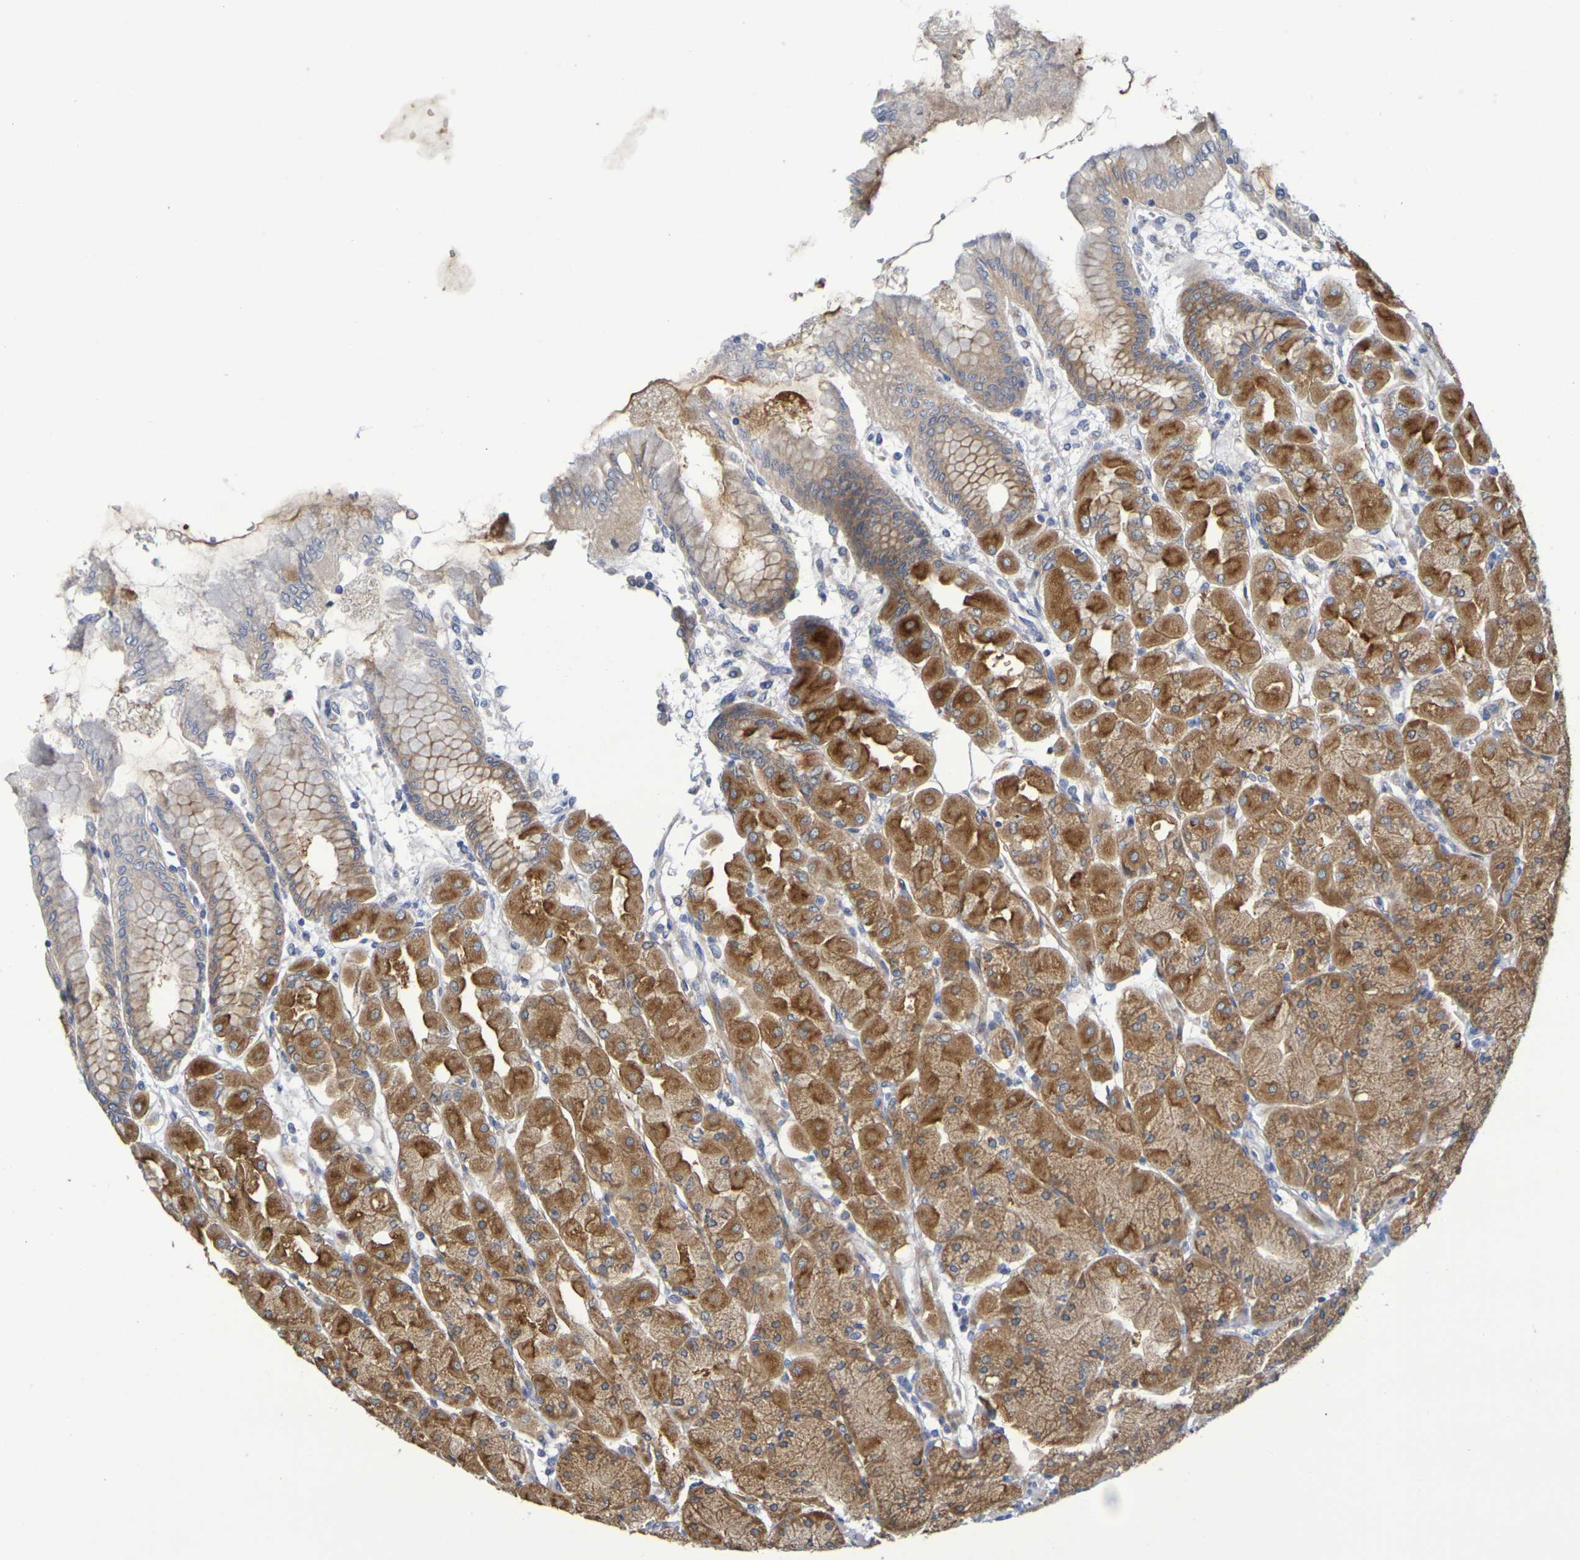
{"staining": {"intensity": "moderate", "quantity": ">75%", "location": "cytoplasmic/membranous"}, "tissue": "stomach", "cell_type": "Glandular cells", "image_type": "normal", "snomed": [{"axis": "morphology", "description": "Normal tissue, NOS"}, {"axis": "topography", "description": "Stomach, upper"}], "caption": "High-power microscopy captured an IHC photomicrograph of unremarkable stomach, revealing moderate cytoplasmic/membranous positivity in approximately >75% of glandular cells. (Stains: DAB (3,3'-diaminobenzidine) in brown, nuclei in blue, Microscopy: brightfield microscopy at high magnification).", "gene": "SDC4", "patient": {"sex": "female", "age": 56}}